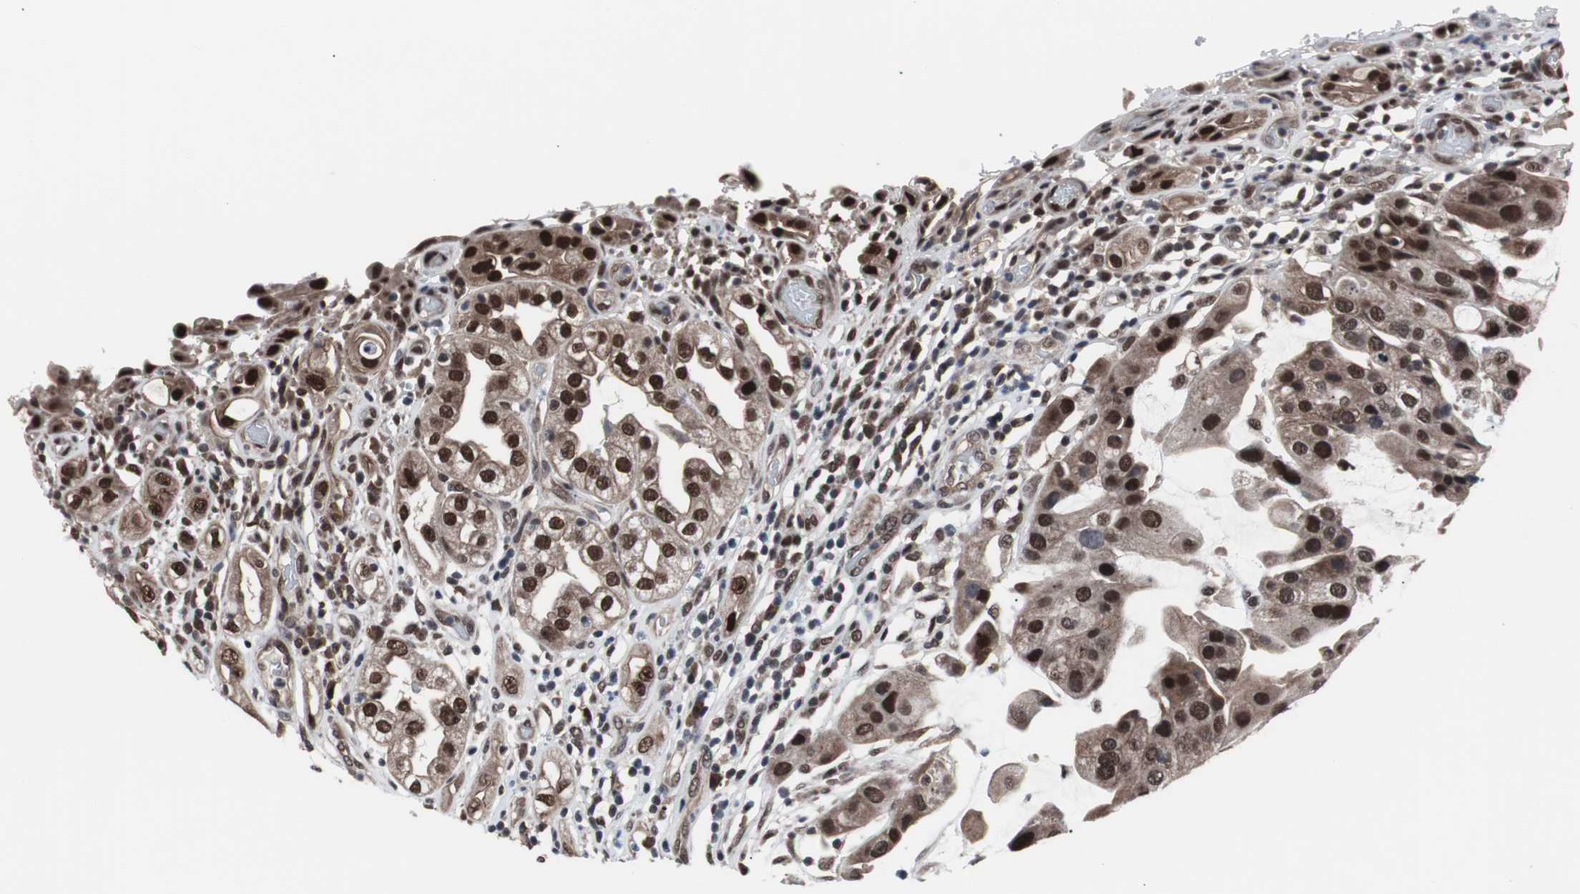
{"staining": {"intensity": "strong", "quantity": ">75%", "location": "cytoplasmic/membranous,nuclear"}, "tissue": "urothelial cancer", "cell_type": "Tumor cells", "image_type": "cancer", "snomed": [{"axis": "morphology", "description": "Urothelial carcinoma, High grade"}, {"axis": "topography", "description": "Urinary bladder"}], "caption": "Protein analysis of urothelial cancer tissue displays strong cytoplasmic/membranous and nuclear positivity in about >75% of tumor cells. Using DAB (3,3'-diaminobenzidine) (brown) and hematoxylin (blue) stains, captured at high magnification using brightfield microscopy.", "gene": "GTF2F2", "patient": {"sex": "female", "age": 64}}